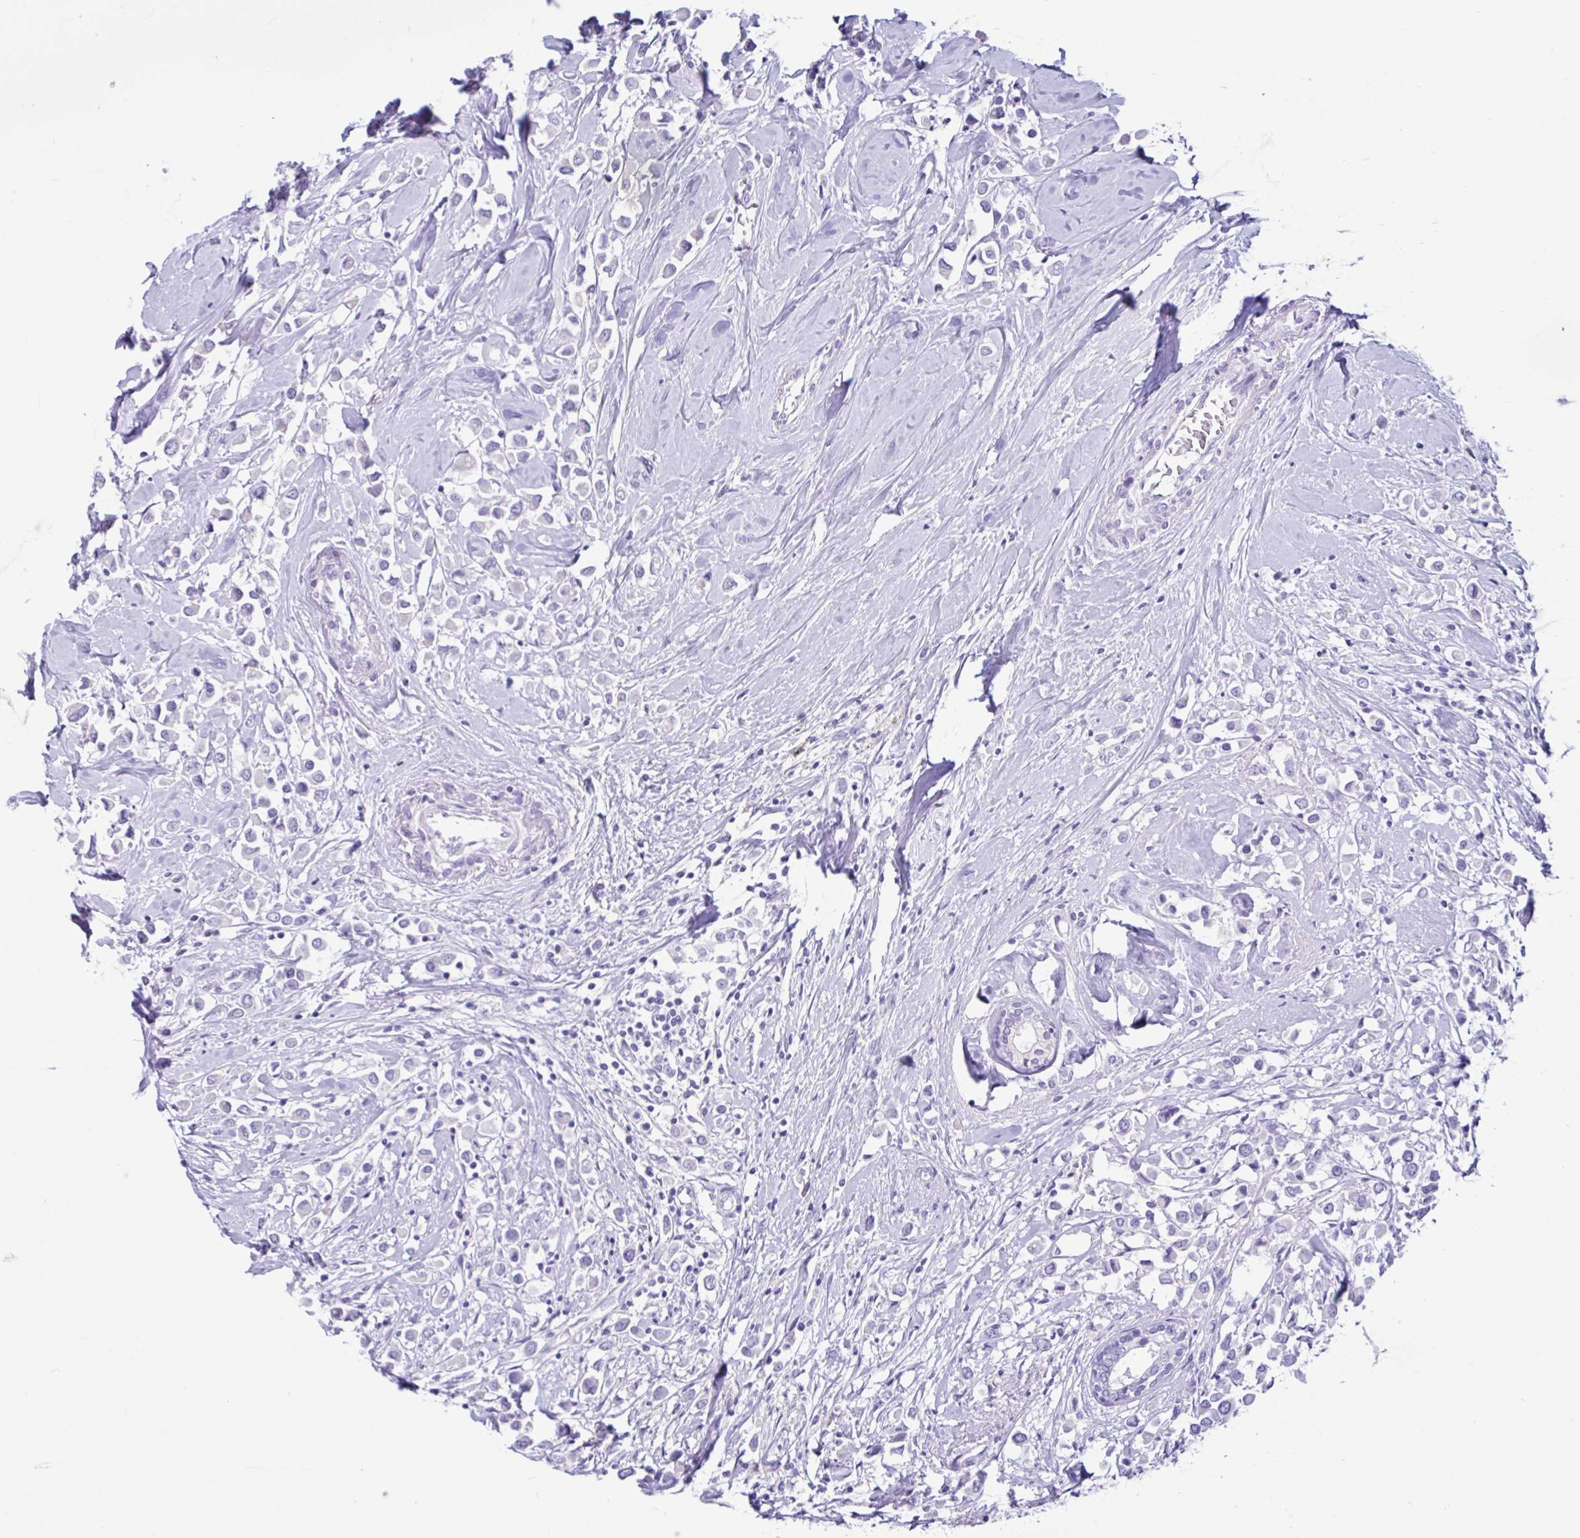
{"staining": {"intensity": "negative", "quantity": "none", "location": "none"}, "tissue": "breast cancer", "cell_type": "Tumor cells", "image_type": "cancer", "snomed": [{"axis": "morphology", "description": "Duct carcinoma"}, {"axis": "topography", "description": "Breast"}], "caption": "This is an immunohistochemistry image of human infiltrating ductal carcinoma (breast). There is no expression in tumor cells.", "gene": "CYP19A1", "patient": {"sex": "female", "age": 61}}